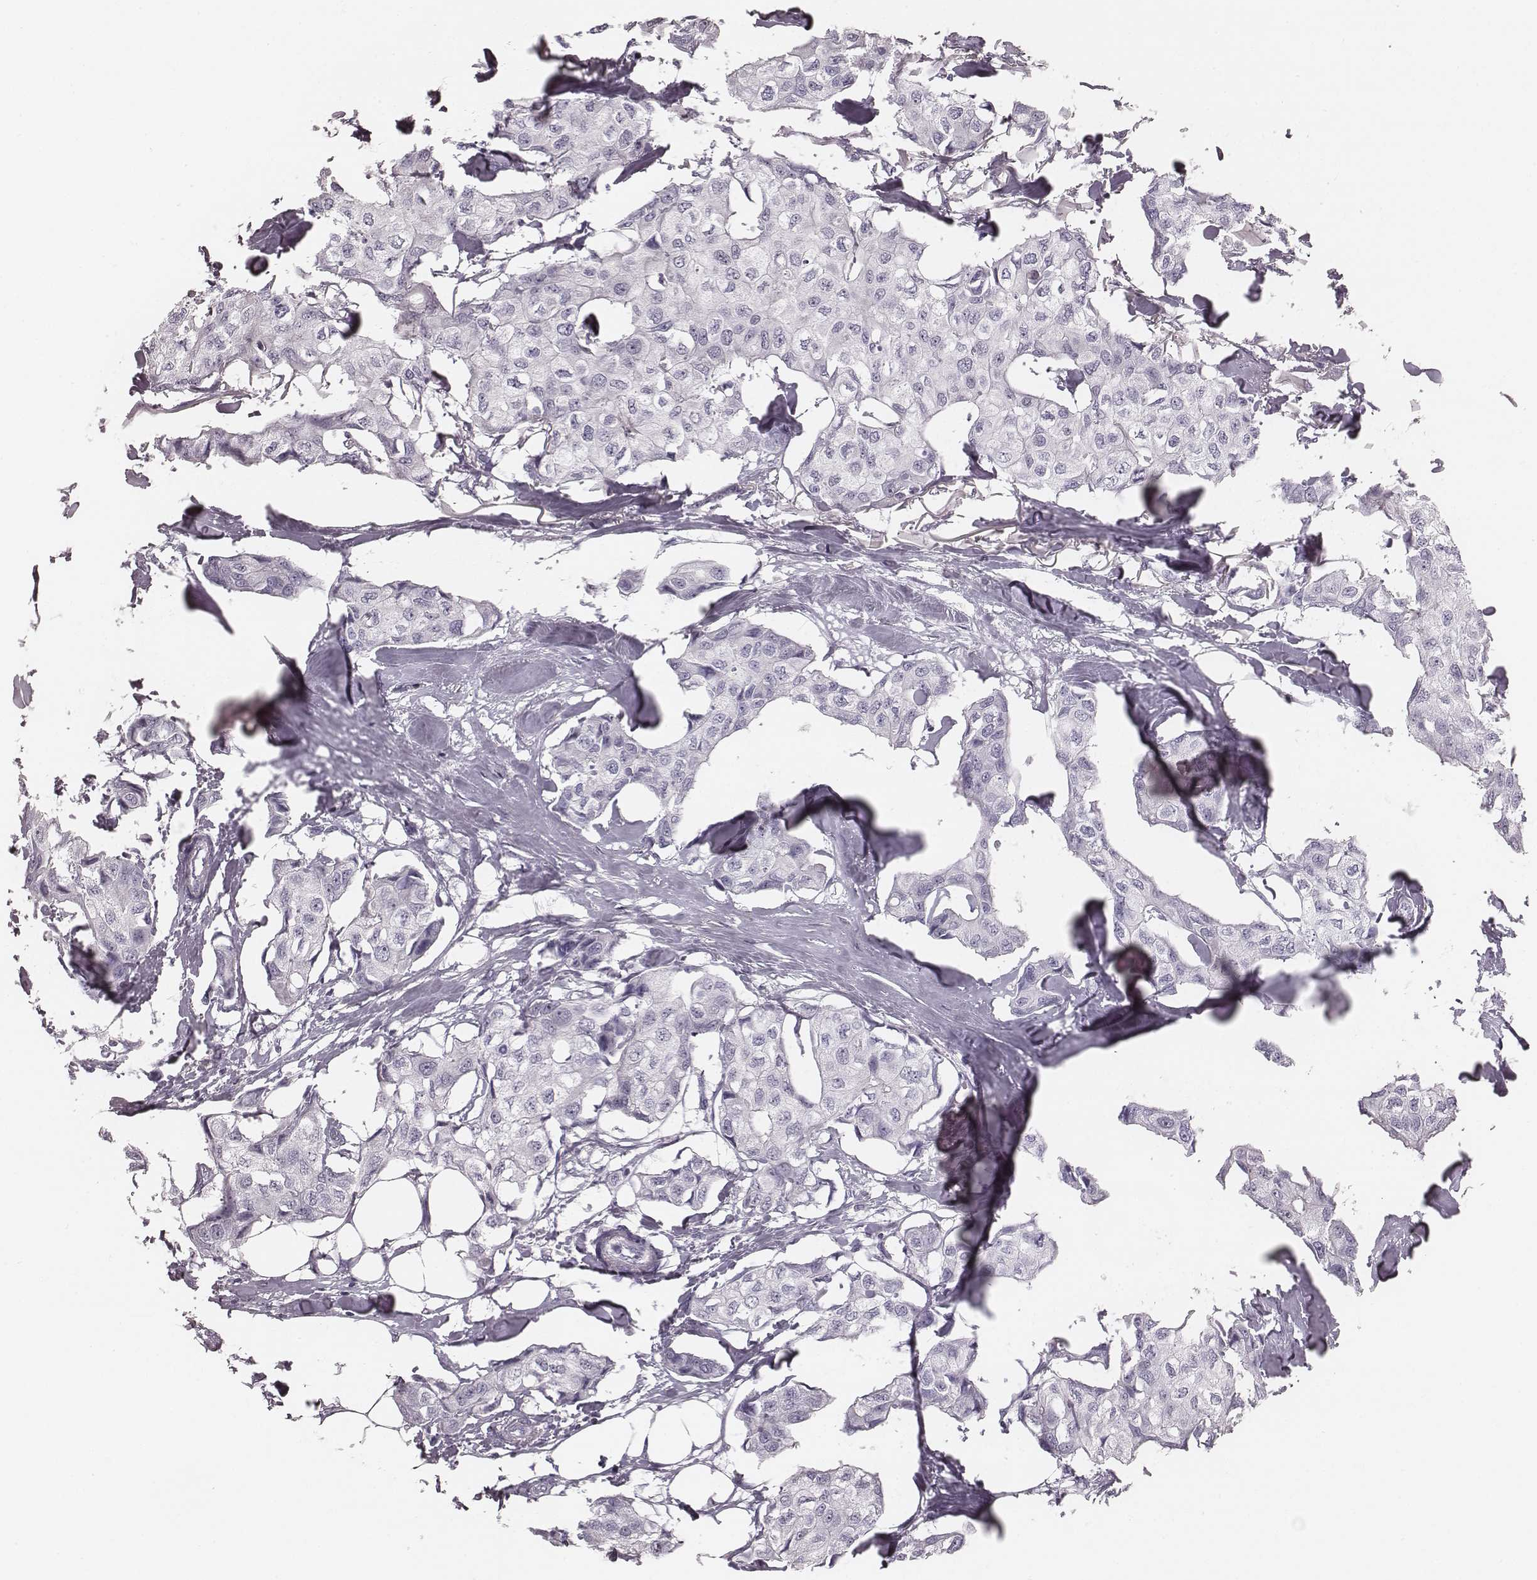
{"staining": {"intensity": "negative", "quantity": "none", "location": "none"}, "tissue": "breast cancer", "cell_type": "Tumor cells", "image_type": "cancer", "snomed": [{"axis": "morphology", "description": "Duct carcinoma"}, {"axis": "topography", "description": "Breast"}], "caption": "This is a image of immunohistochemistry (IHC) staining of breast cancer (intraductal carcinoma), which shows no expression in tumor cells. (DAB immunohistochemistry with hematoxylin counter stain).", "gene": "ZNF365", "patient": {"sex": "female", "age": 80}}